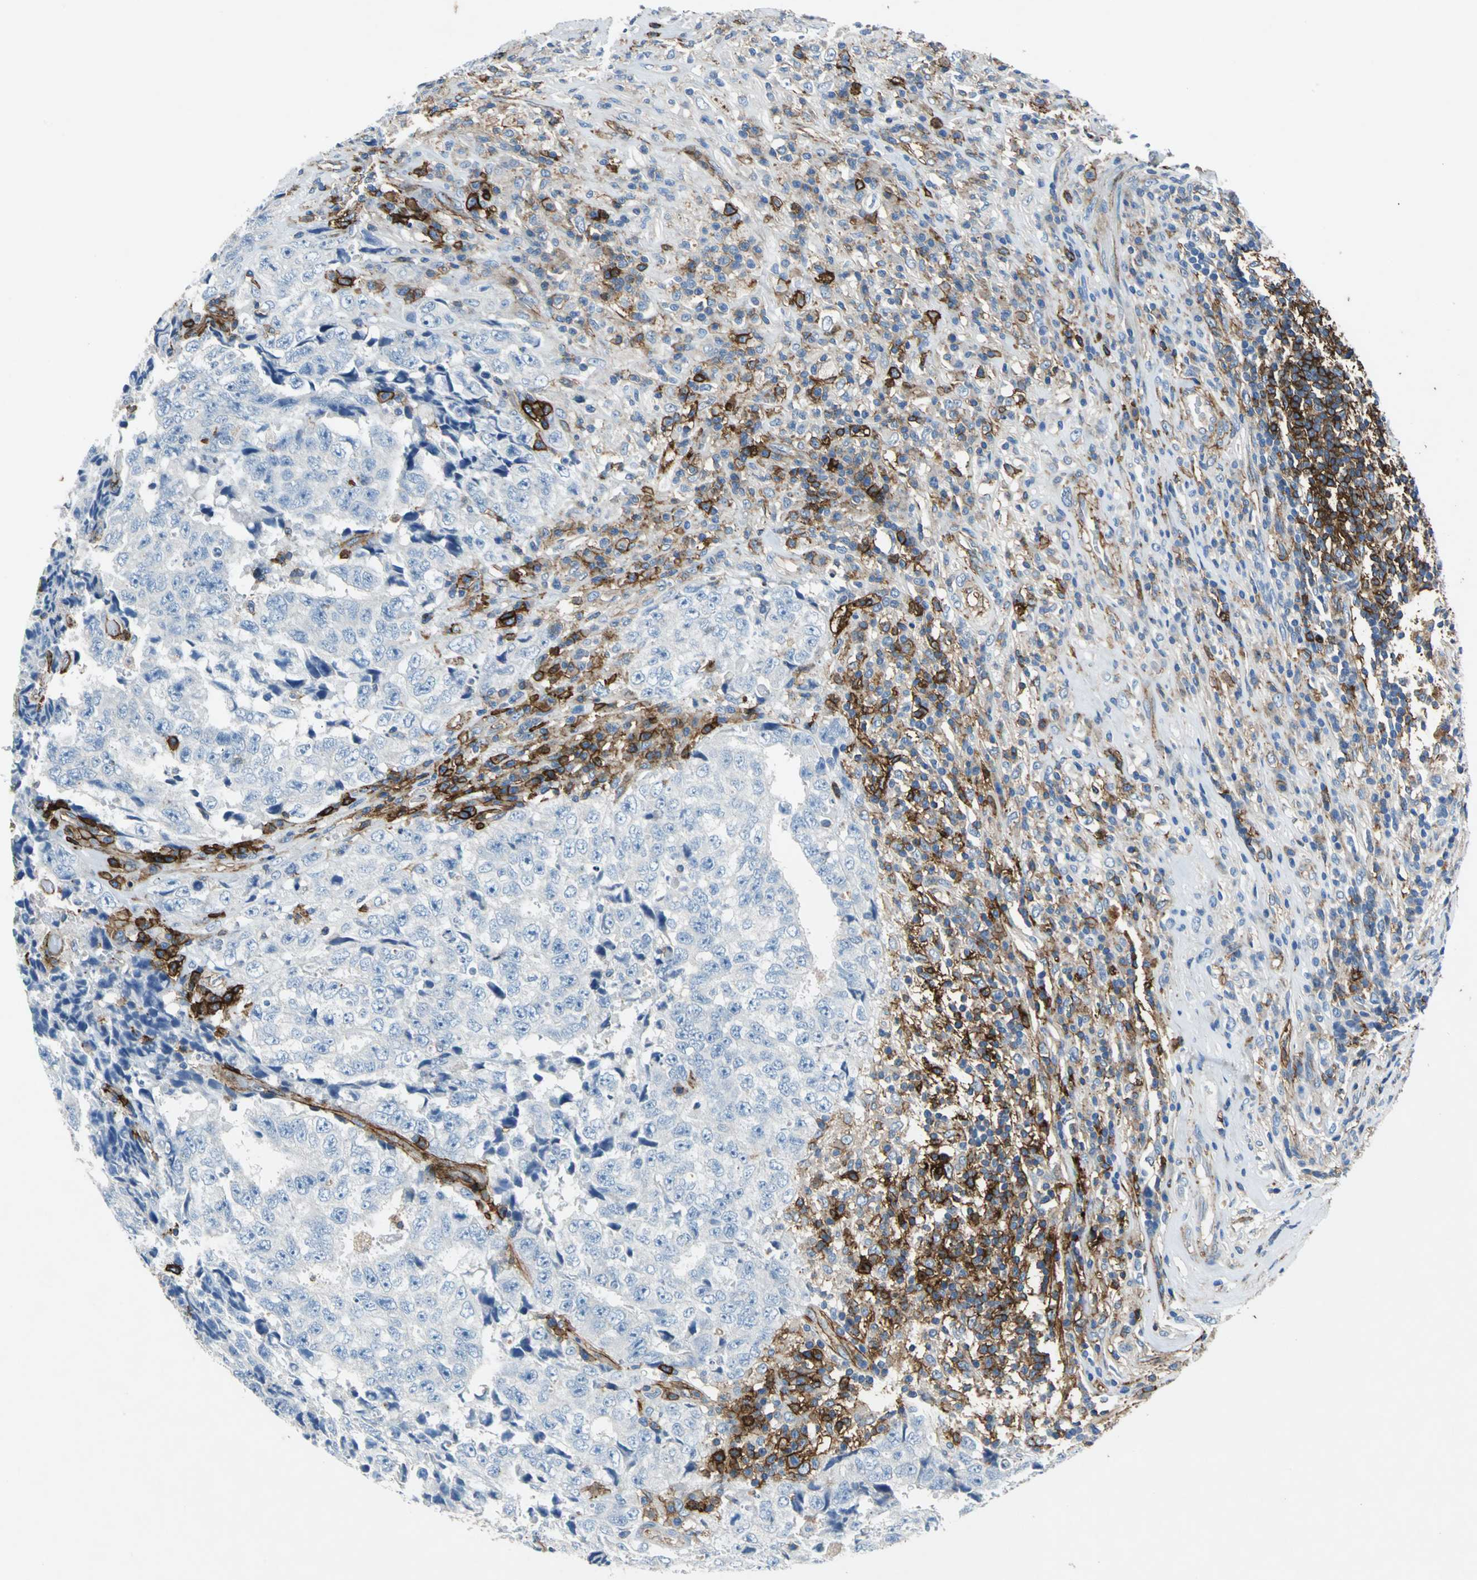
{"staining": {"intensity": "negative", "quantity": "none", "location": "none"}, "tissue": "testis cancer", "cell_type": "Tumor cells", "image_type": "cancer", "snomed": [{"axis": "morphology", "description": "Necrosis, NOS"}, {"axis": "morphology", "description": "Carcinoma, Embryonal, NOS"}, {"axis": "topography", "description": "Testis"}], "caption": "An immunohistochemistry (IHC) image of testis embryonal carcinoma is shown. There is no staining in tumor cells of testis embryonal carcinoma. (Immunohistochemistry, brightfield microscopy, high magnification).", "gene": "RPS13", "patient": {"sex": "male", "age": 19}}